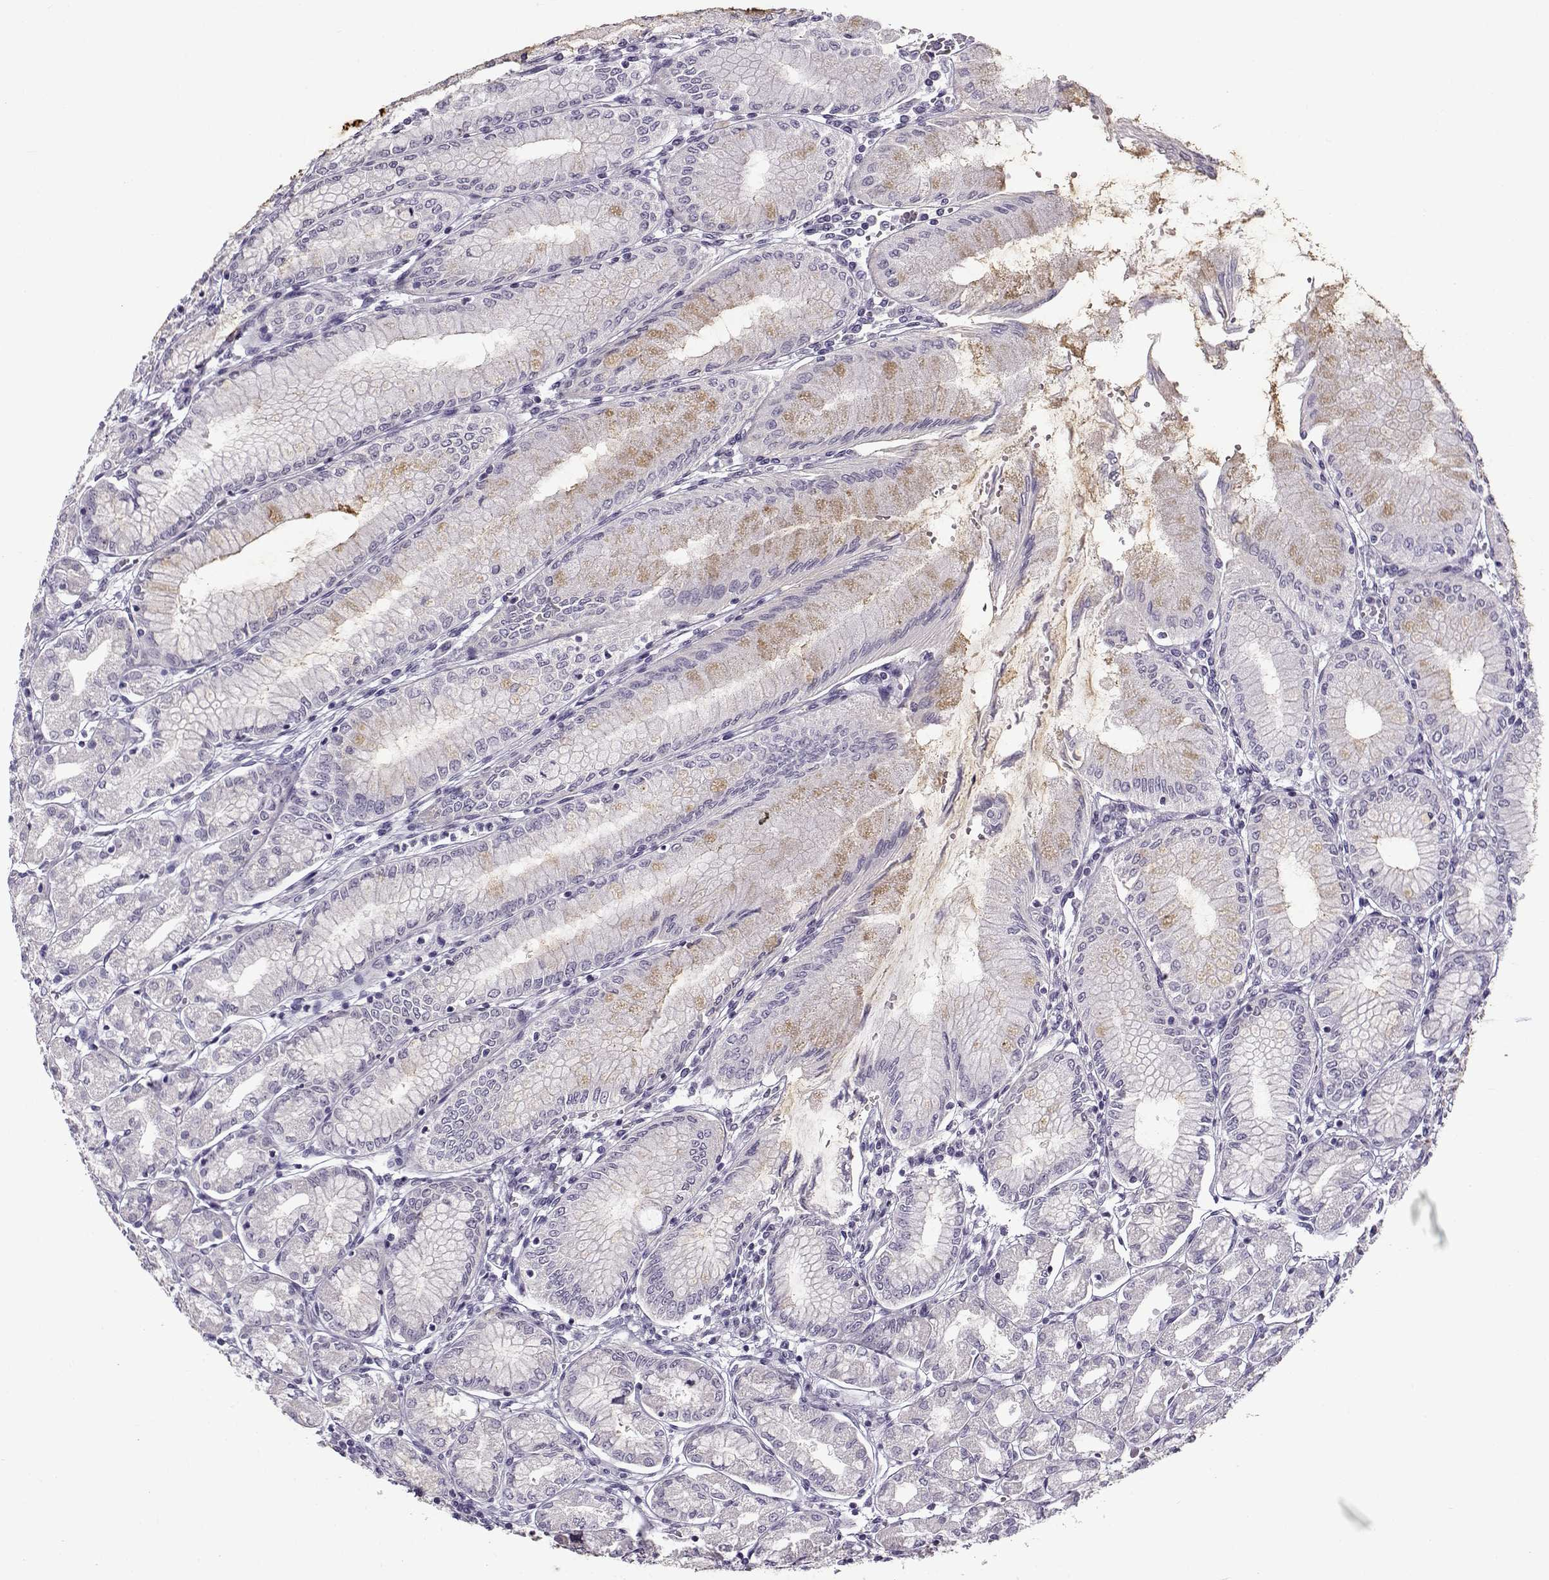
{"staining": {"intensity": "negative", "quantity": "none", "location": "none"}, "tissue": "stomach", "cell_type": "Glandular cells", "image_type": "normal", "snomed": [{"axis": "morphology", "description": "Normal tissue, NOS"}, {"axis": "topography", "description": "Skeletal muscle"}, {"axis": "topography", "description": "Stomach"}], "caption": "A high-resolution micrograph shows immunohistochemistry staining of normal stomach, which displays no significant staining in glandular cells.", "gene": "TEX55", "patient": {"sex": "female", "age": 57}}